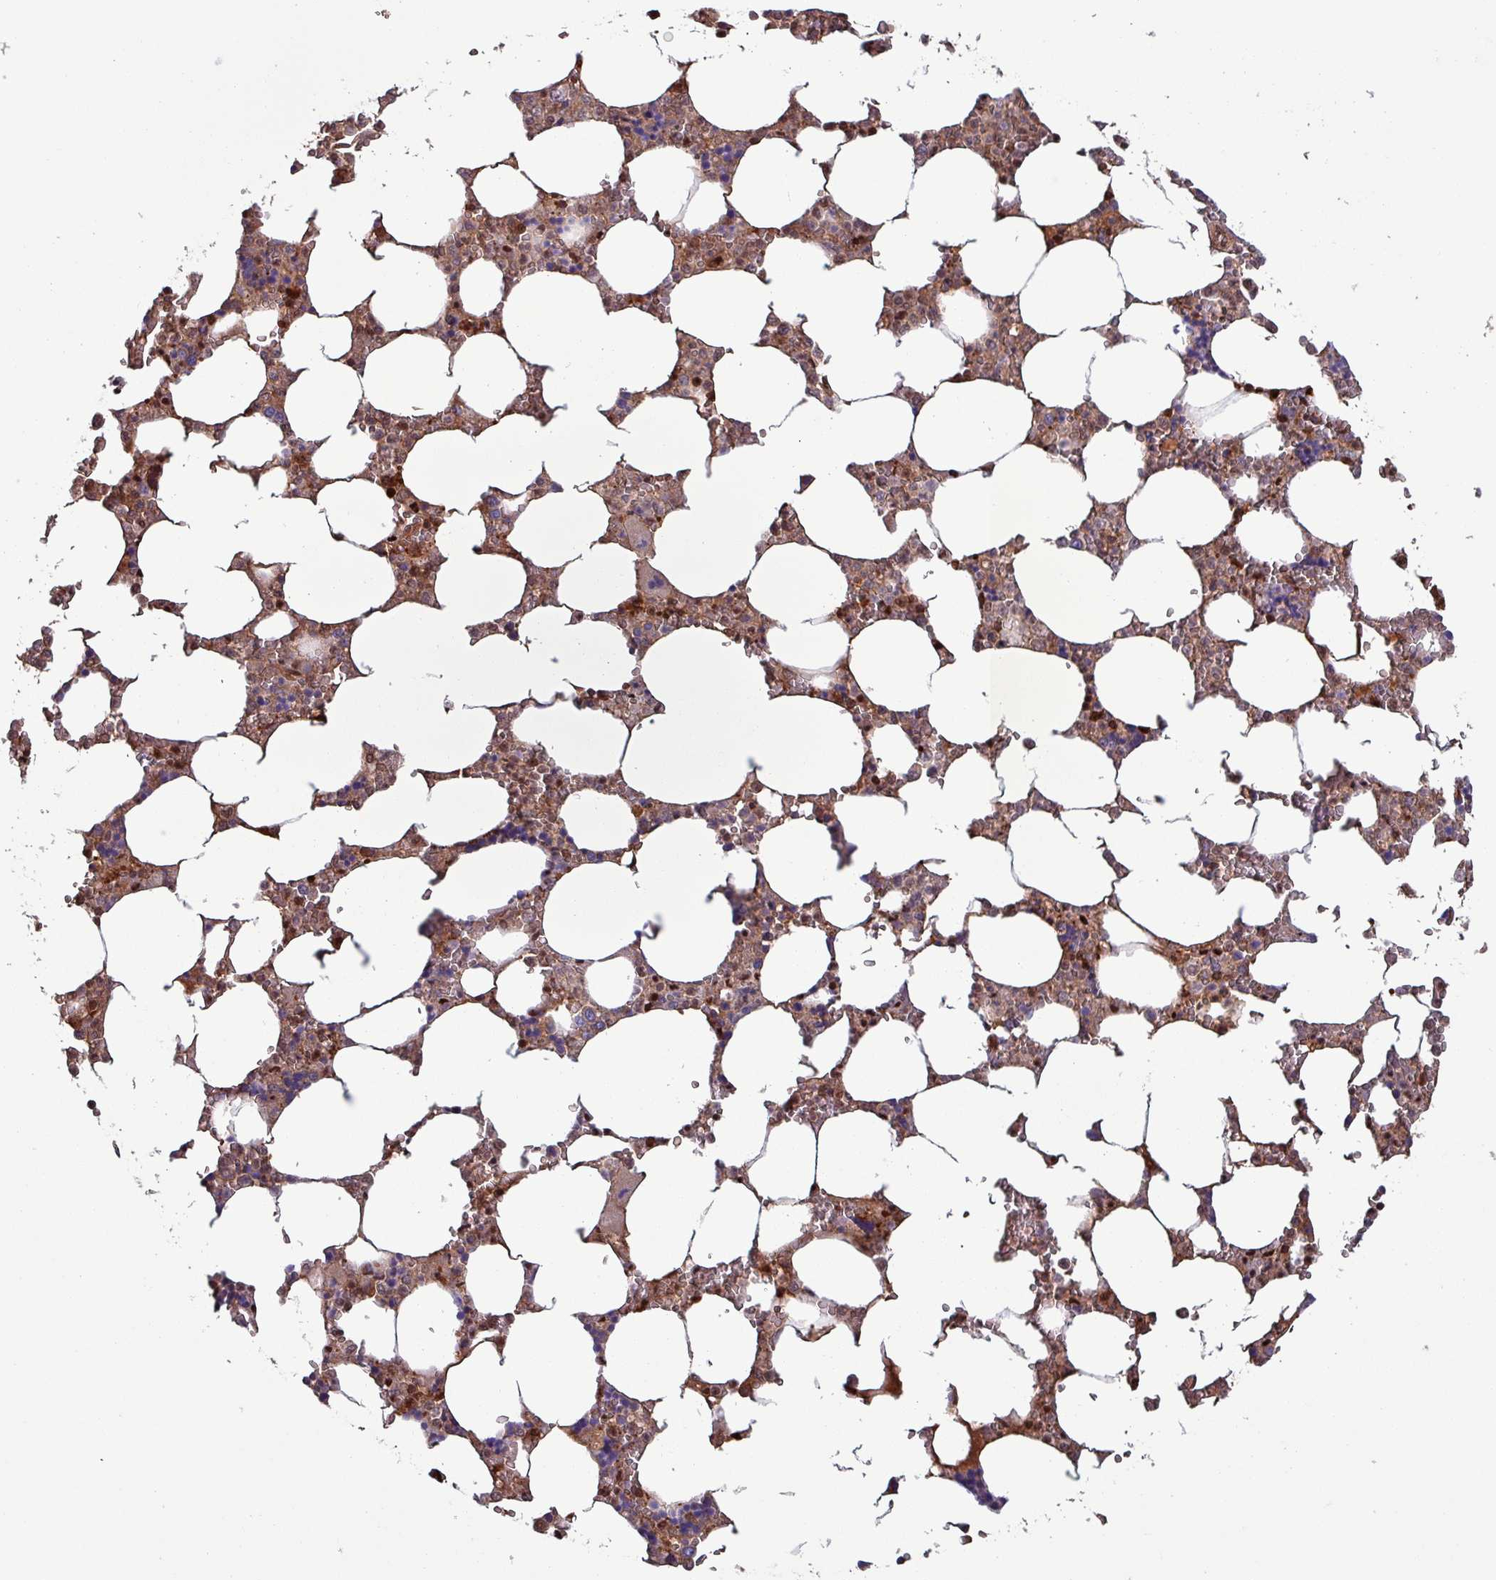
{"staining": {"intensity": "moderate", "quantity": "25%-75%", "location": "cytoplasmic/membranous,nuclear"}, "tissue": "bone marrow", "cell_type": "Hematopoietic cells", "image_type": "normal", "snomed": [{"axis": "morphology", "description": "Normal tissue, NOS"}, {"axis": "topography", "description": "Bone marrow"}], "caption": "IHC staining of benign bone marrow, which displays medium levels of moderate cytoplasmic/membranous,nuclear staining in about 25%-75% of hematopoietic cells indicating moderate cytoplasmic/membranous,nuclear protein expression. The staining was performed using DAB (brown) for protein detection and nuclei were counterstained in hematoxylin (blue).", "gene": "PSMB8", "patient": {"sex": "male", "age": 64}}